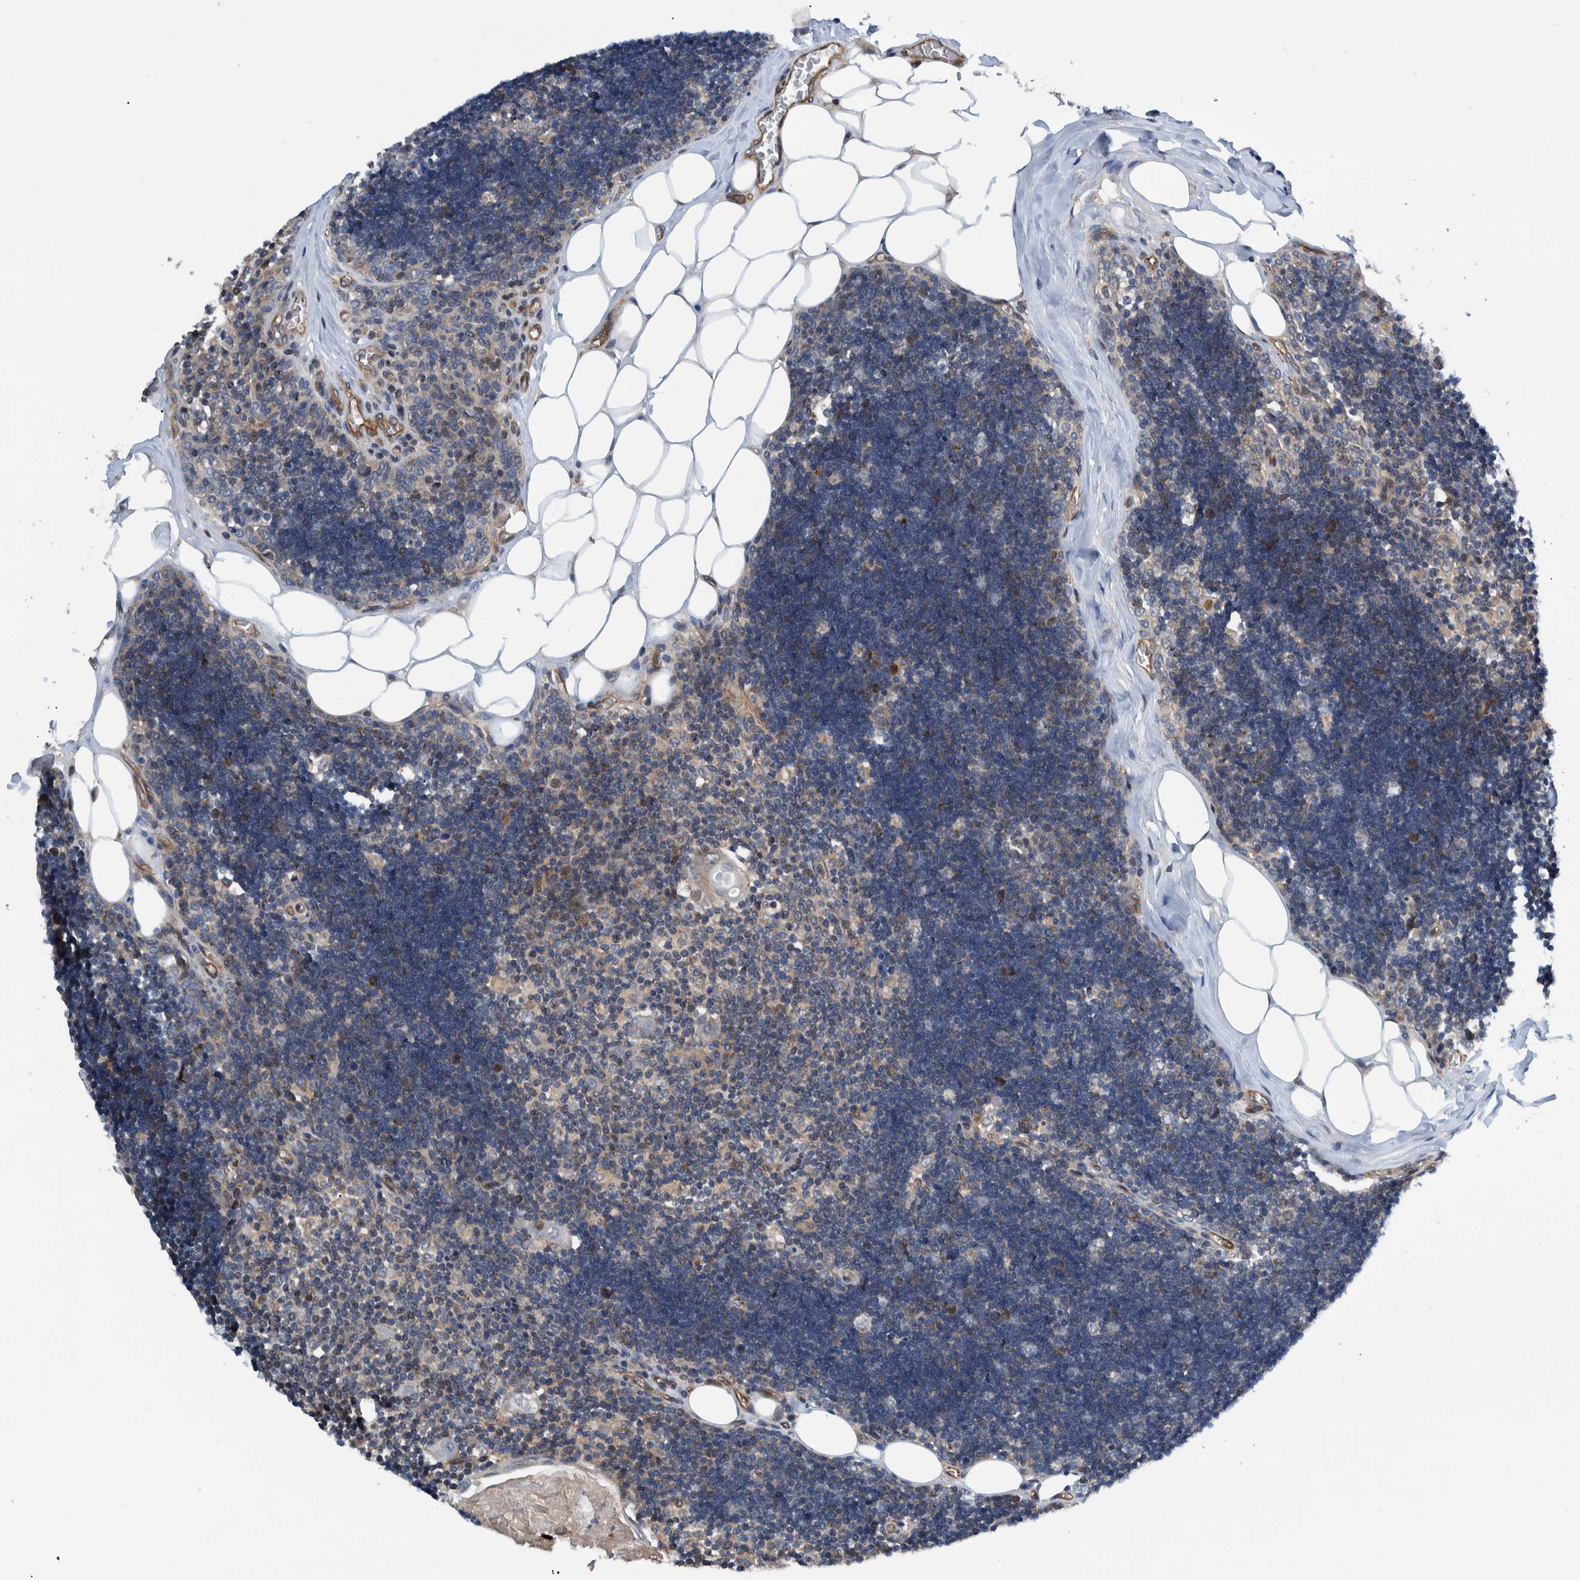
{"staining": {"intensity": "weak", "quantity": ">75%", "location": "cytoplasmic/membranous"}, "tissue": "lymph node", "cell_type": "Germinal center cells", "image_type": "normal", "snomed": [{"axis": "morphology", "description": "Normal tissue, NOS"}, {"axis": "topography", "description": "Lymph node"}], "caption": "Lymph node stained with a protein marker exhibits weak staining in germinal center cells.", "gene": "GRPEL2", "patient": {"sex": "male", "age": 33}}